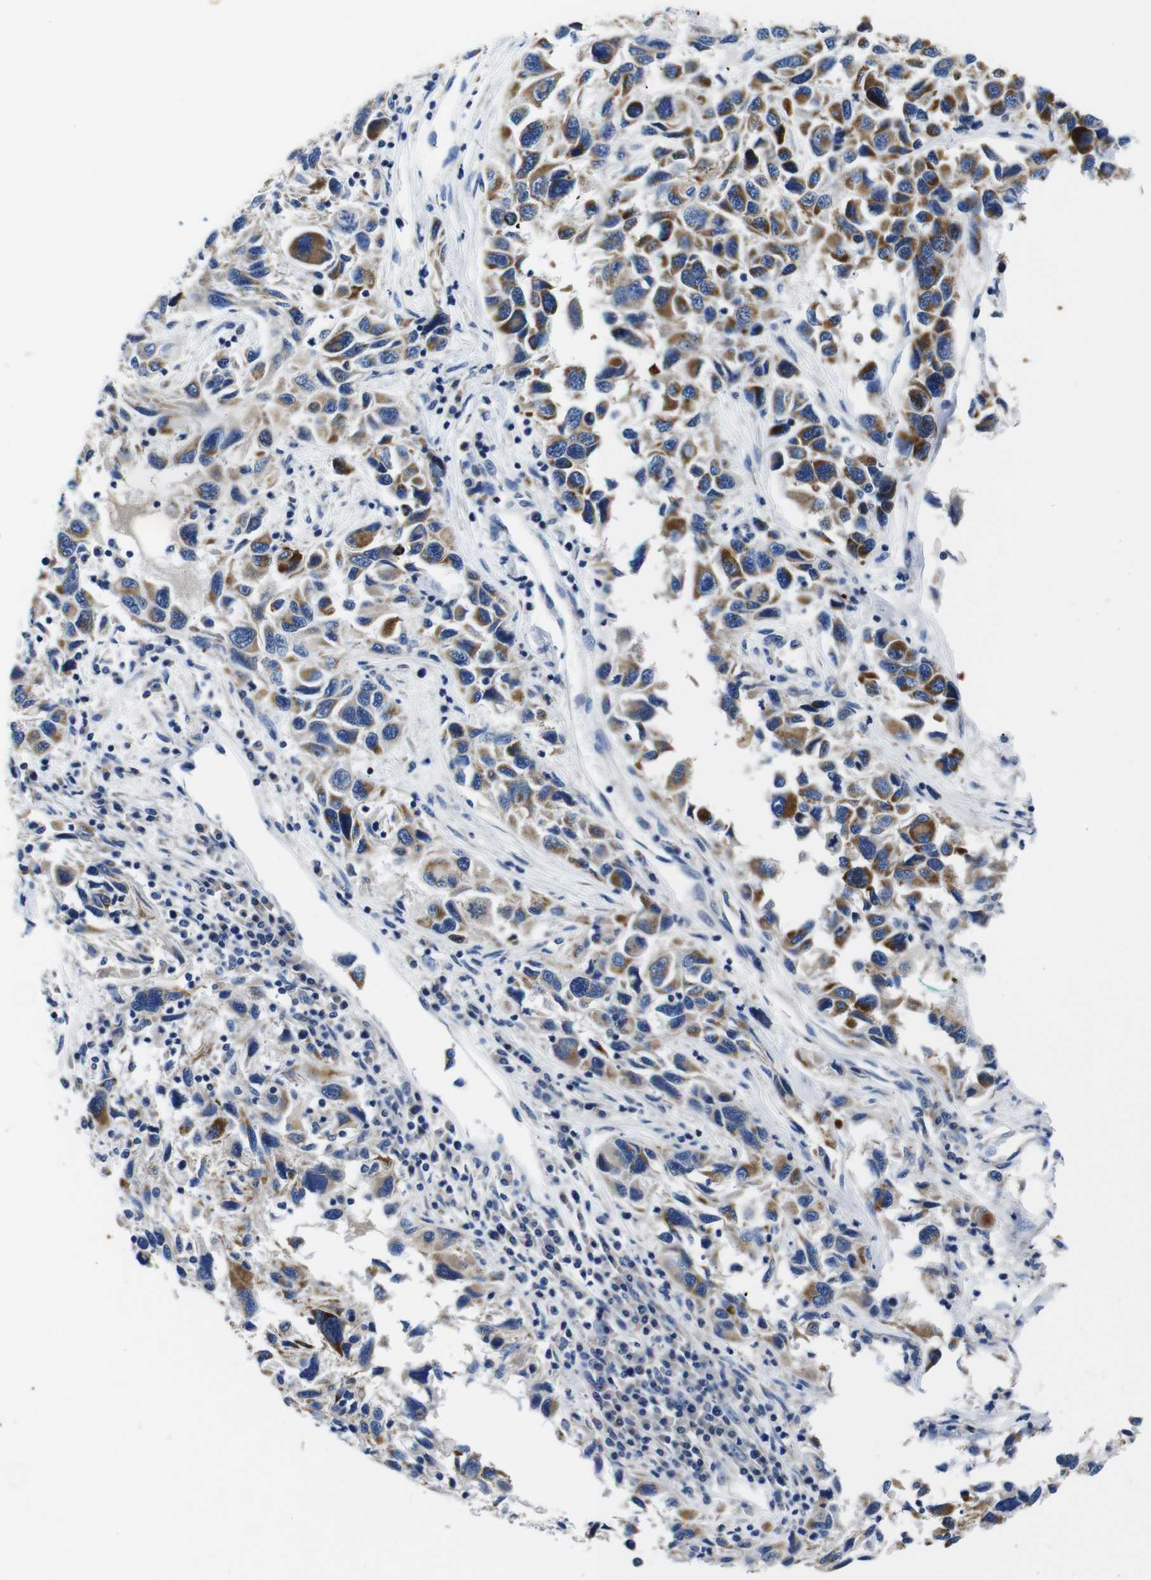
{"staining": {"intensity": "moderate", "quantity": "25%-75%", "location": "cytoplasmic/membranous"}, "tissue": "melanoma", "cell_type": "Tumor cells", "image_type": "cancer", "snomed": [{"axis": "morphology", "description": "Malignant melanoma, NOS"}, {"axis": "topography", "description": "Skin"}], "caption": "Tumor cells reveal medium levels of moderate cytoplasmic/membranous staining in about 25%-75% of cells in human malignant melanoma. (DAB (3,3'-diaminobenzidine) IHC with brightfield microscopy, high magnification).", "gene": "SNX19", "patient": {"sex": "male", "age": 53}}